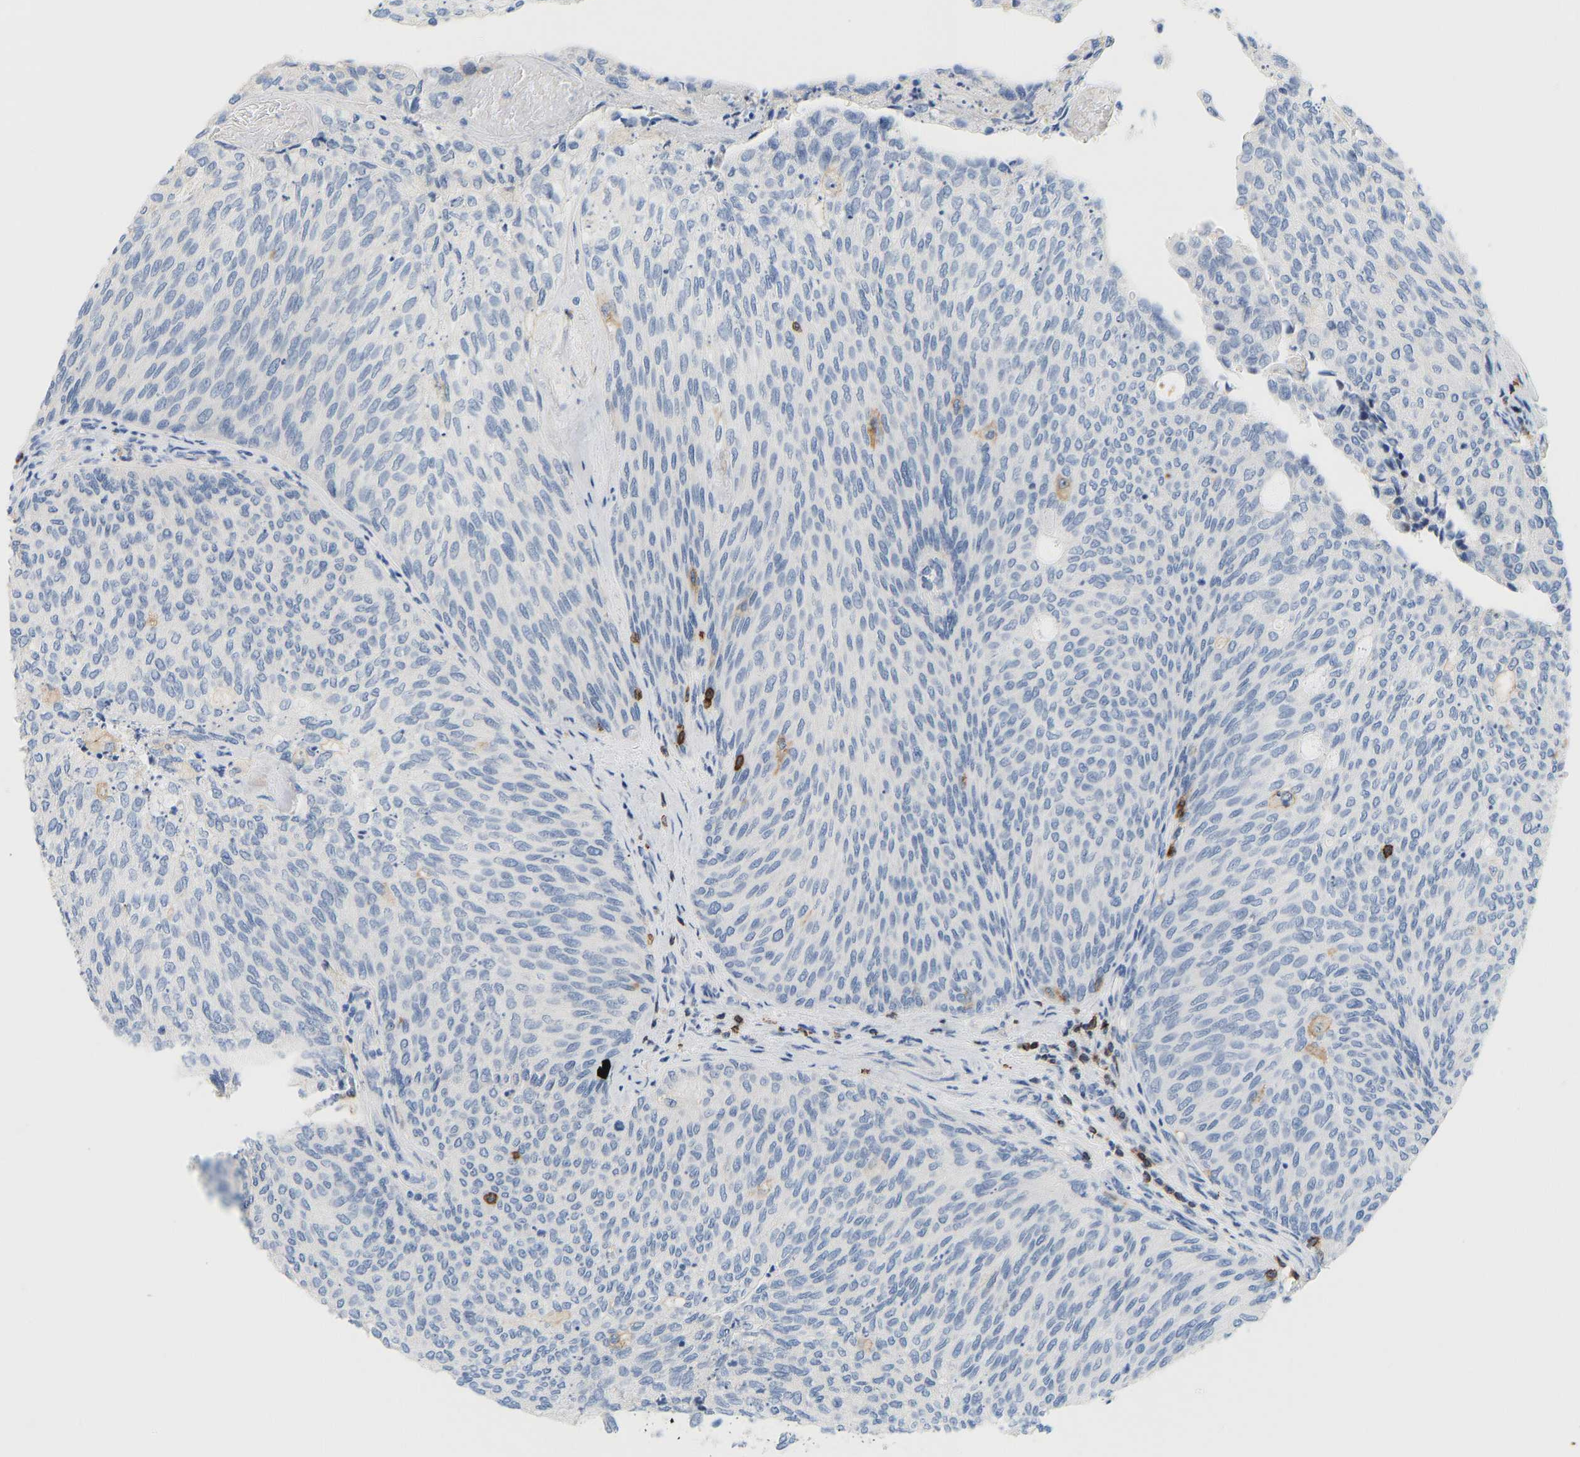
{"staining": {"intensity": "negative", "quantity": "none", "location": "none"}, "tissue": "urothelial cancer", "cell_type": "Tumor cells", "image_type": "cancer", "snomed": [{"axis": "morphology", "description": "Urothelial carcinoma, Low grade"}, {"axis": "topography", "description": "Urinary bladder"}], "caption": "The immunohistochemistry image has no significant expression in tumor cells of low-grade urothelial carcinoma tissue.", "gene": "EVL", "patient": {"sex": "female", "age": 79}}